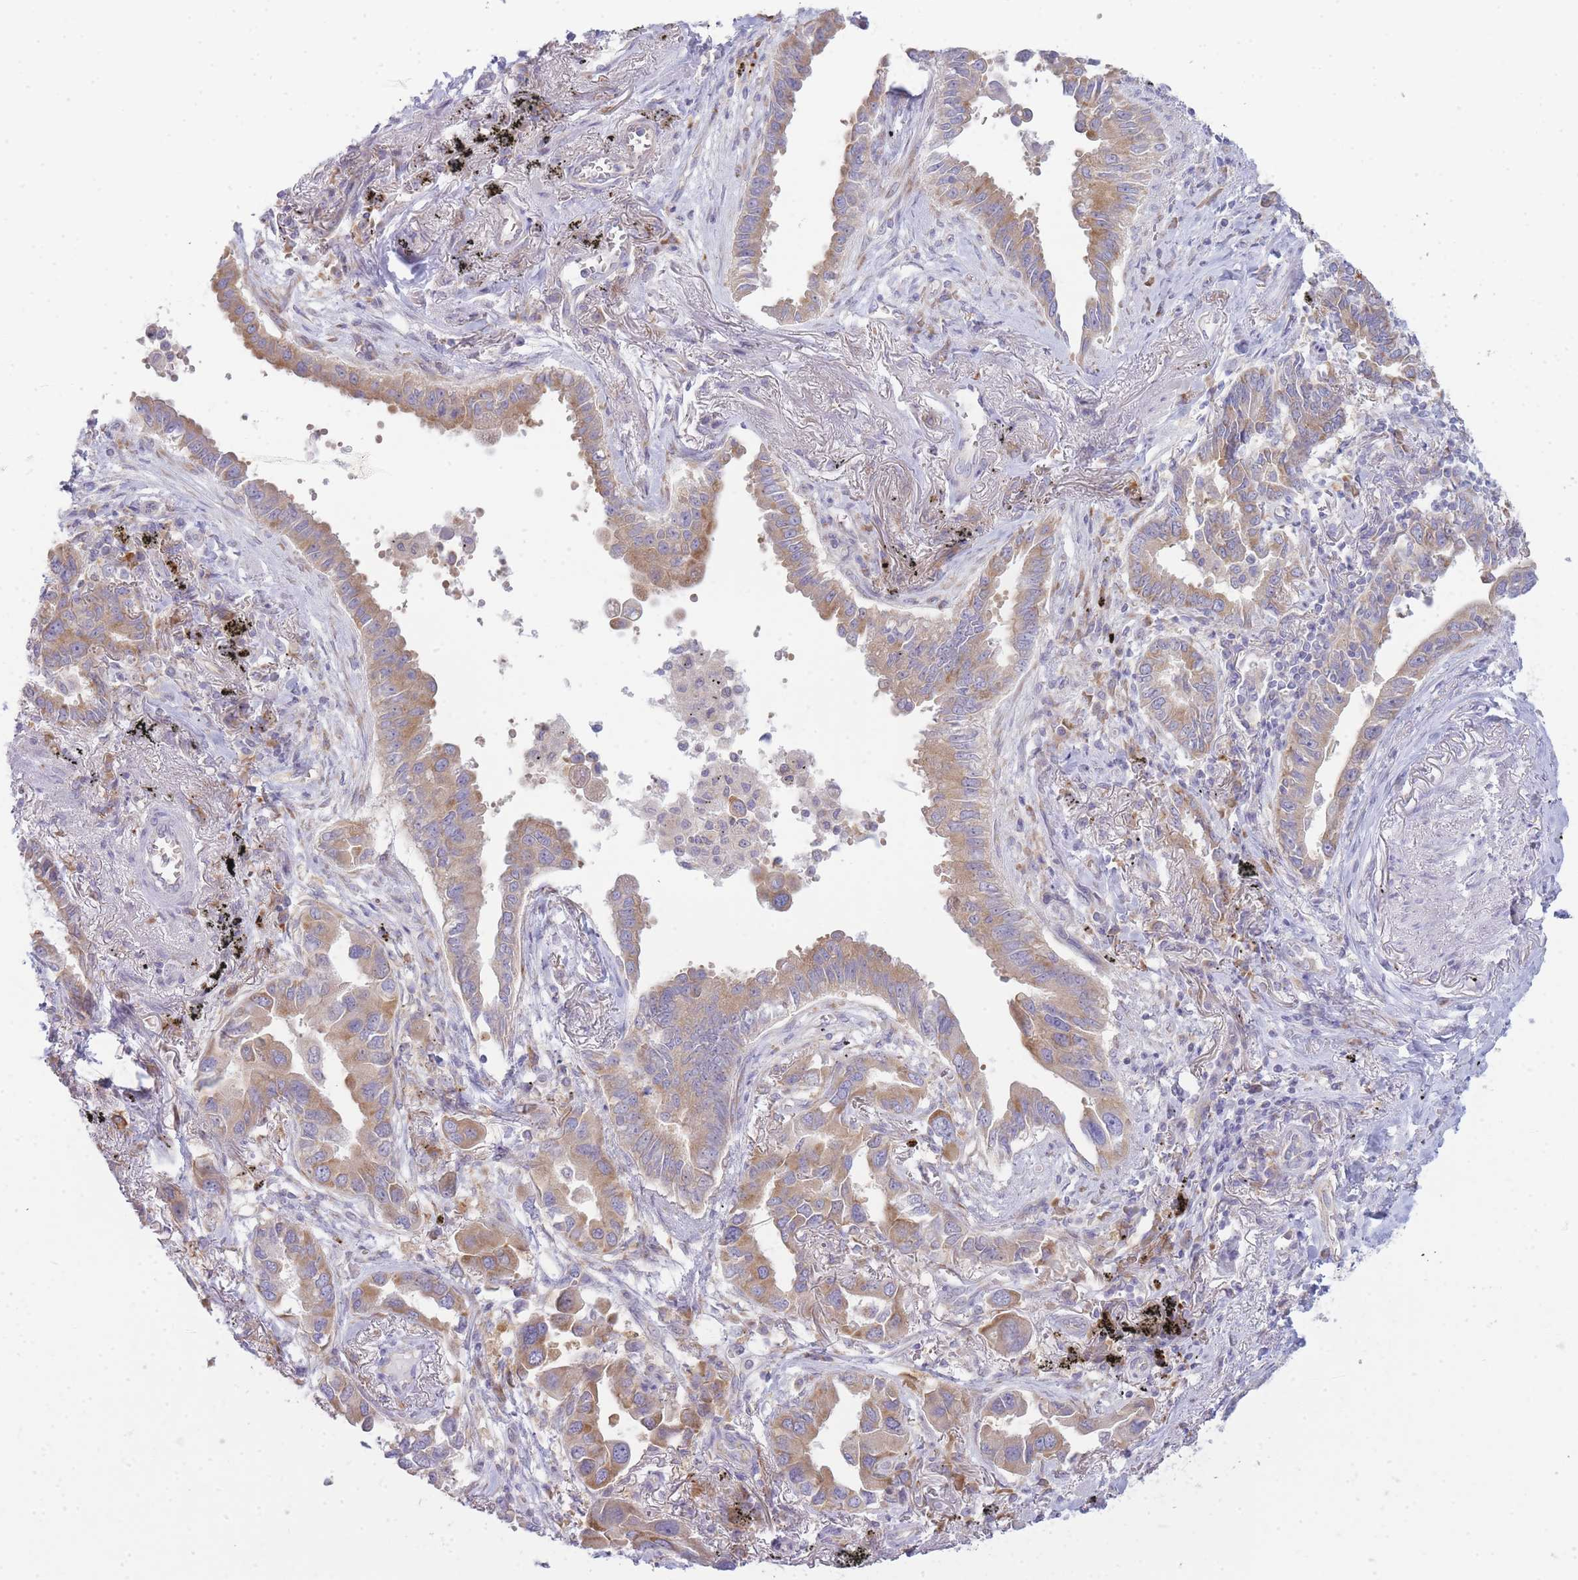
{"staining": {"intensity": "moderate", "quantity": ">75%", "location": "cytoplasmic/membranous"}, "tissue": "lung cancer", "cell_type": "Tumor cells", "image_type": "cancer", "snomed": [{"axis": "morphology", "description": "Adenocarcinoma, NOS"}, {"axis": "topography", "description": "Lung"}], "caption": "Immunohistochemistry (DAB) staining of lung cancer (adenocarcinoma) demonstrates moderate cytoplasmic/membranous protein expression in approximately >75% of tumor cells. The protein is stained brown, and the nuclei are stained in blue (DAB IHC with brightfield microscopy, high magnification).", "gene": "OR5L2", "patient": {"sex": "male", "age": 67}}